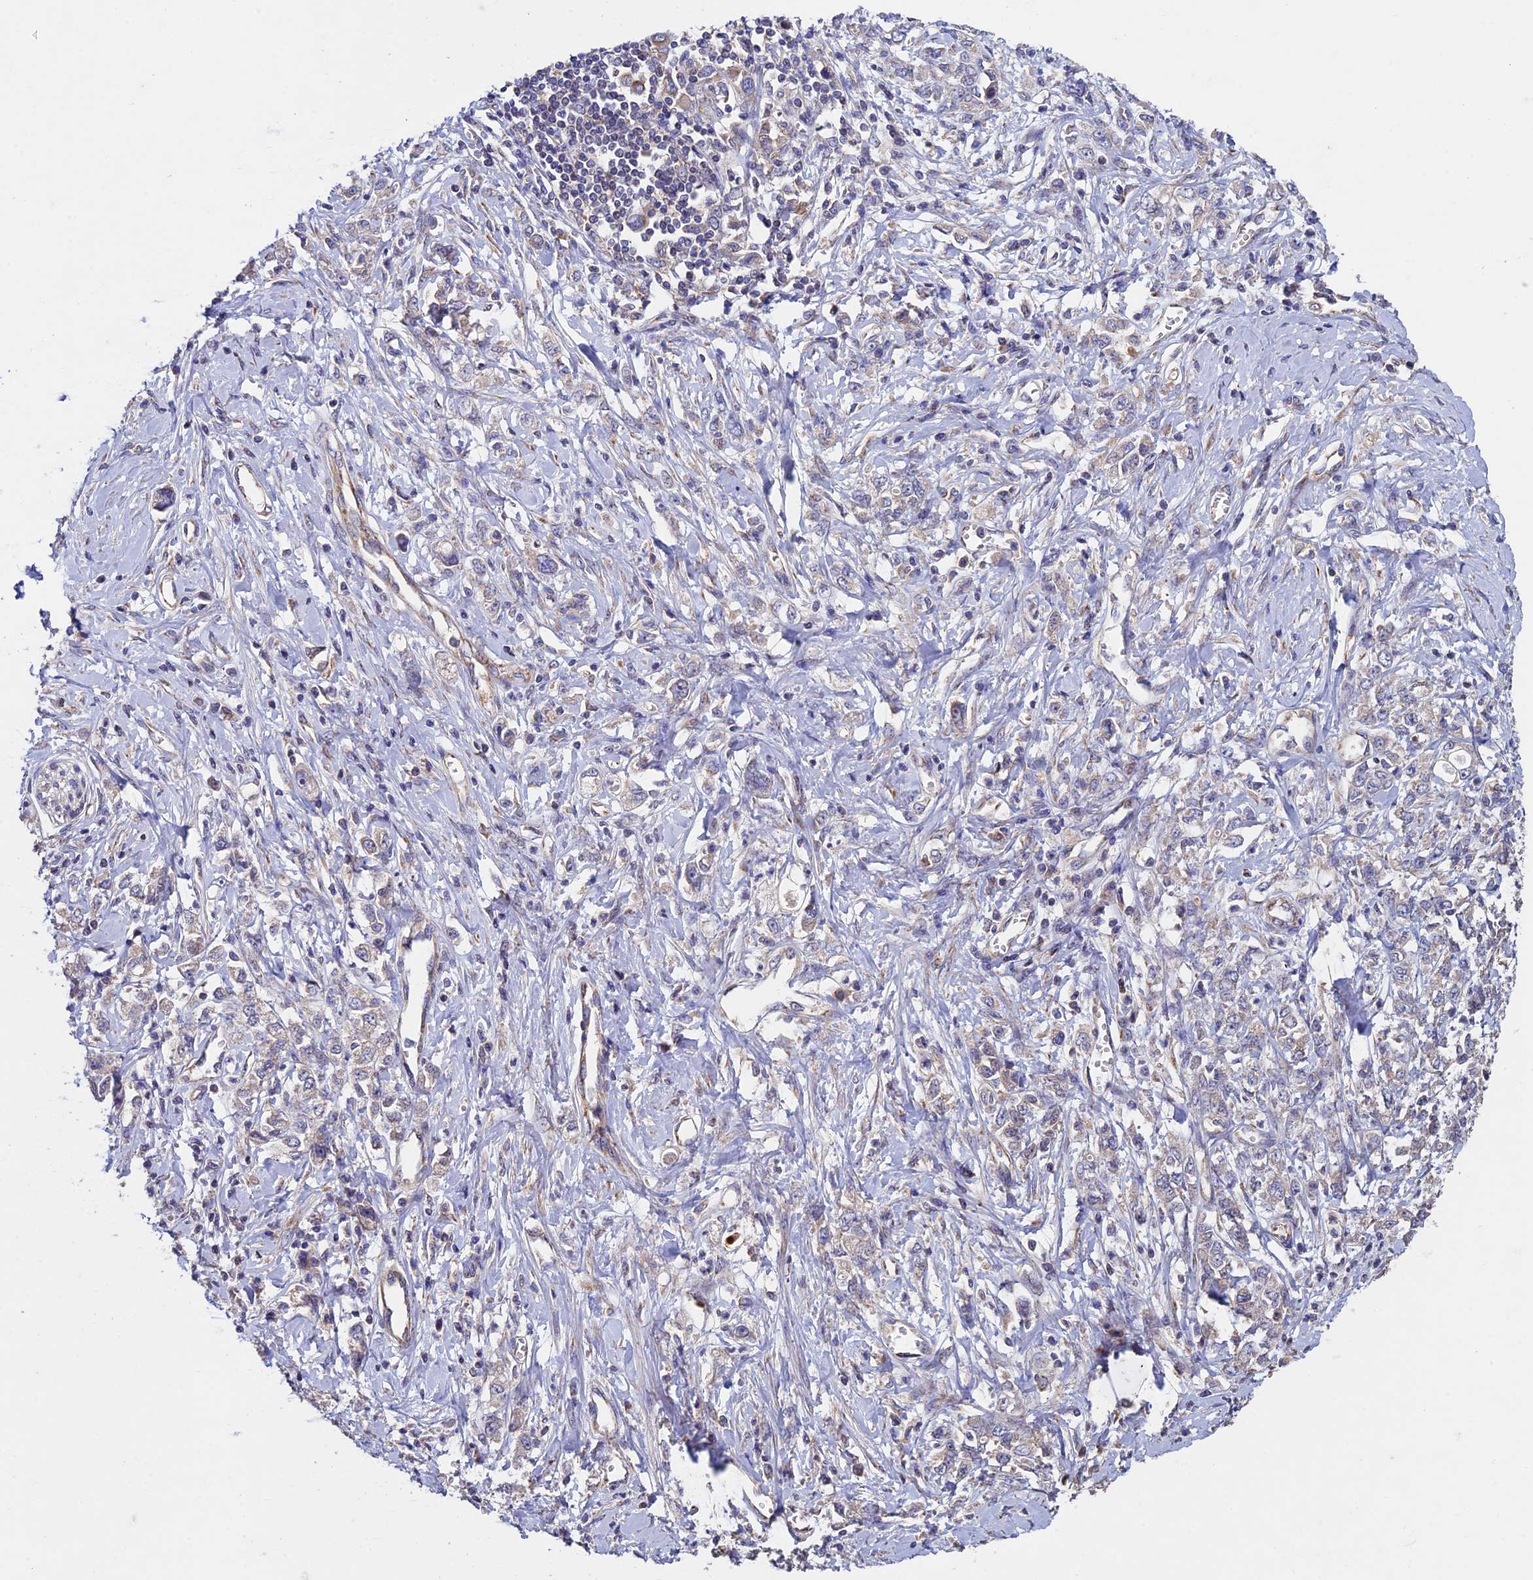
{"staining": {"intensity": "weak", "quantity": "<25%", "location": "cytoplasmic/membranous"}, "tissue": "stomach cancer", "cell_type": "Tumor cells", "image_type": "cancer", "snomed": [{"axis": "morphology", "description": "Adenocarcinoma, NOS"}, {"axis": "topography", "description": "Stomach"}], "caption": "Protein analysis of stomach cancer (adenocarcinoma) shows no significant positivity in tumor cells.", "gene": "RNF17", "patient": {"sex": "female", "age": 76}}